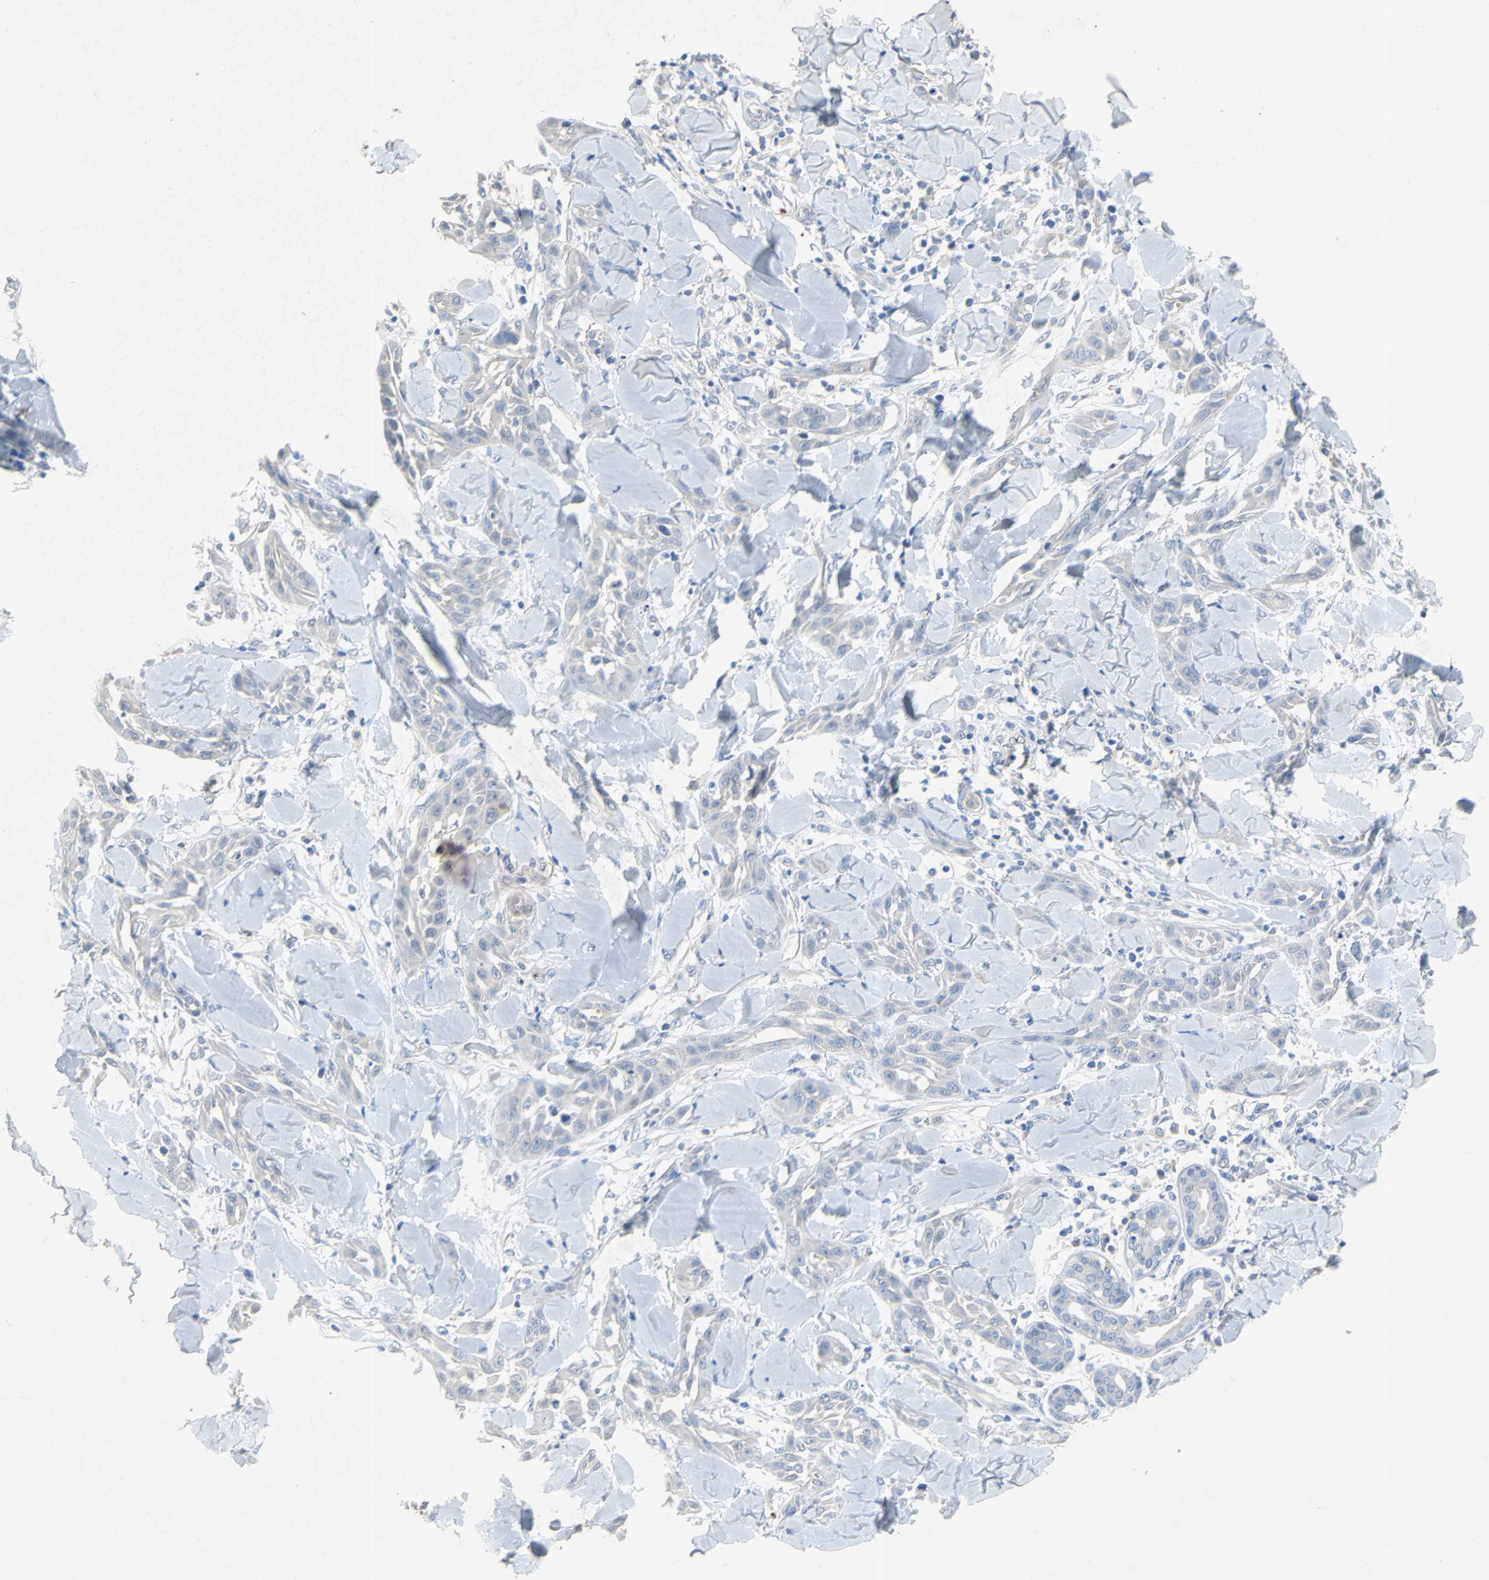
{"staining": {"intensity": "negative", "quantity": "none", "location": "none"}, "tissue": "skin cancer", "cell_type": "Tumor cells", "image_type": "cancer", "snomed": [{"axis": "morphology", "description": "Squamous cell carcinoma, NOS"}, {"axis": "topography", "description": "Skin"}], "caption": "High magnification brightfield microscopy of skin cancer (squamous cell carcinoma) stained with DAB (brown) and counterstained with hematoxylin (blue): tumor cells show no significant staining.", "gene": "PCDHB2", "patient": {"sex": "male", "age": 24}}